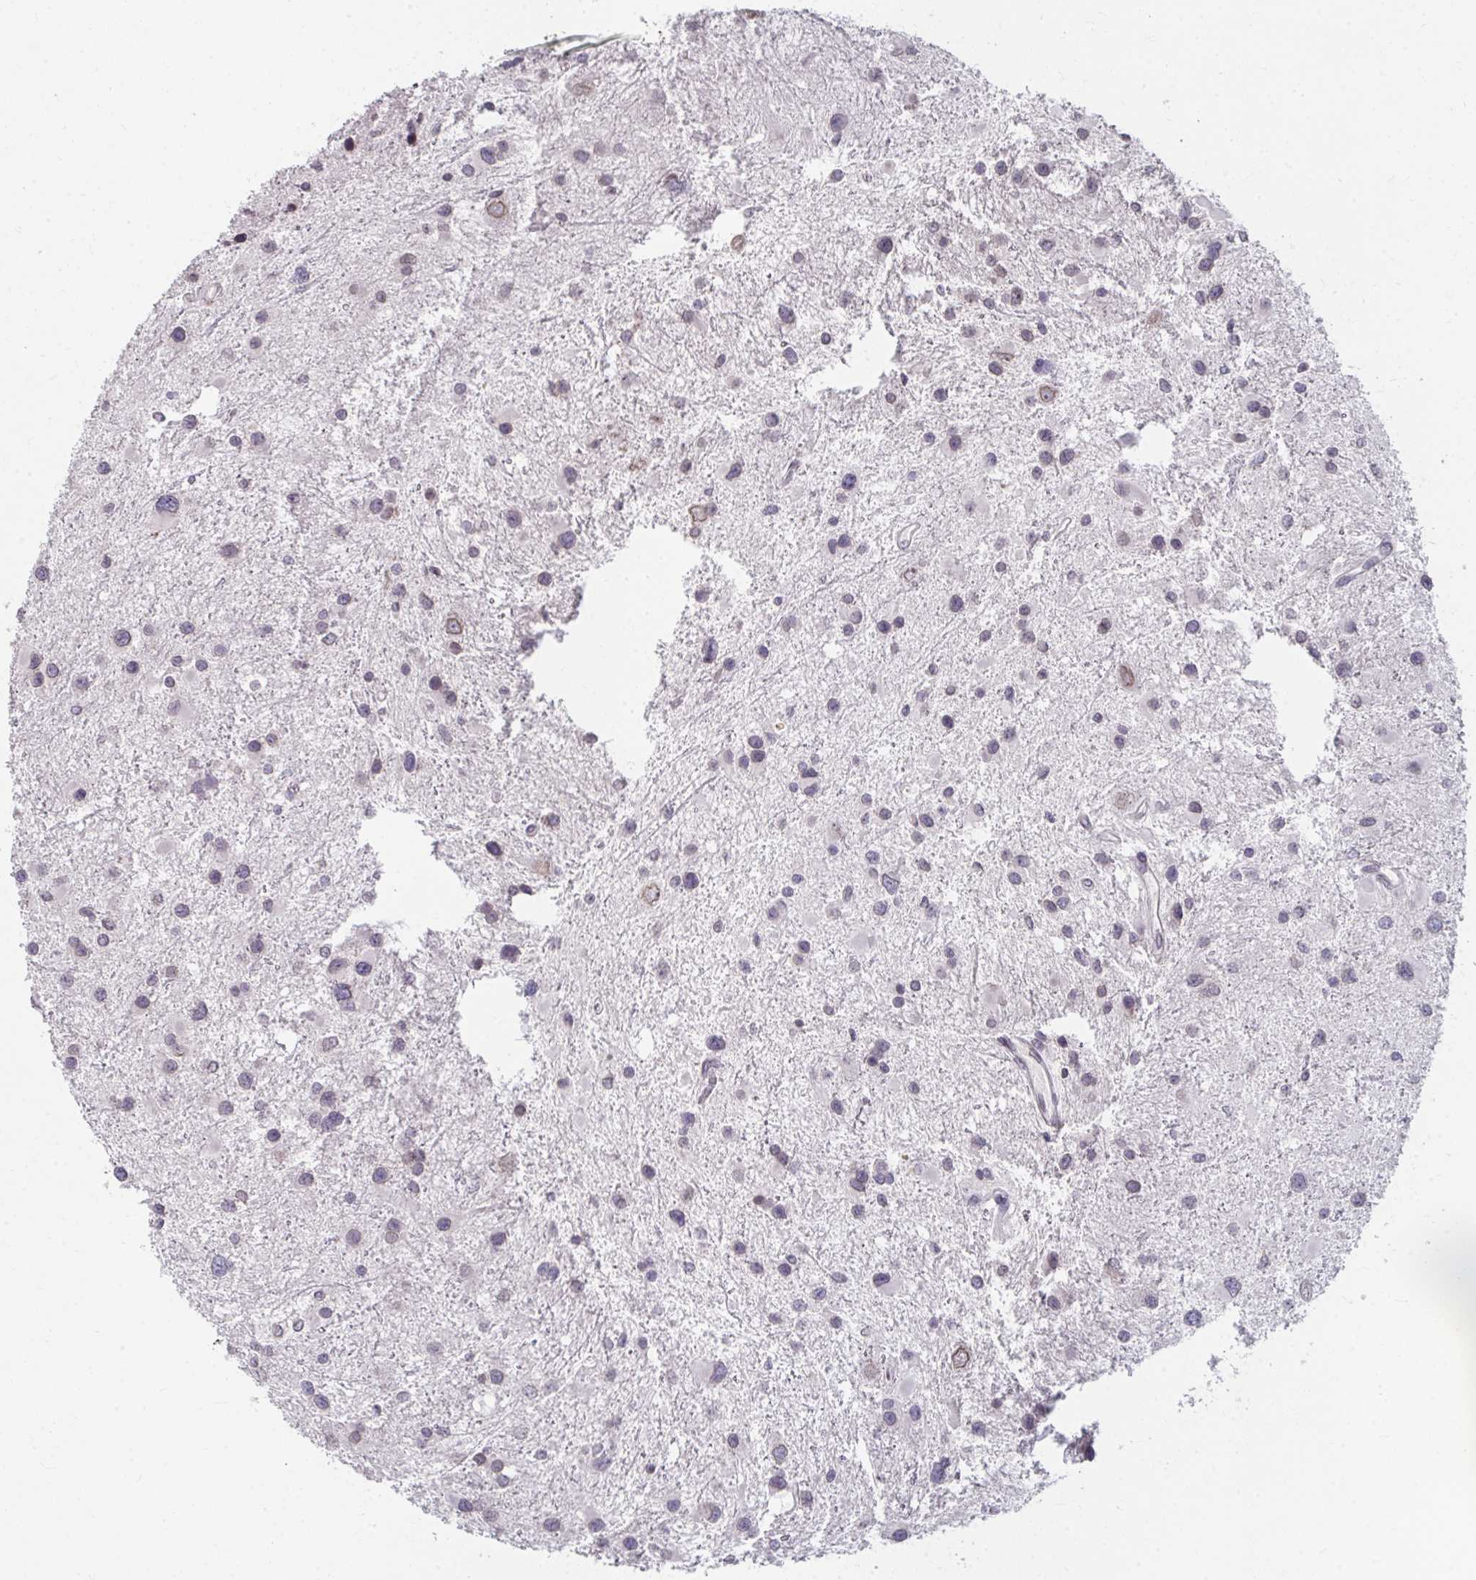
{"staining": {"intensity": "negative", "quantity": "none", "location": "none"}, "tissue": "glioma", "cell_type": "Tumor cells", "image_type": "cancer", "snomed": [{"axis": "morphology", "description": "Glioma, malignant, Low grade"}, {"axis": "topography", "description": "Brain"}], "caption": "An immunohistochemistry histopathology image of glioma is shown. There is no staining in tumor cells of glioma.", "gene": "NUP133", "patient": {"sex": "female", "age": 32}}